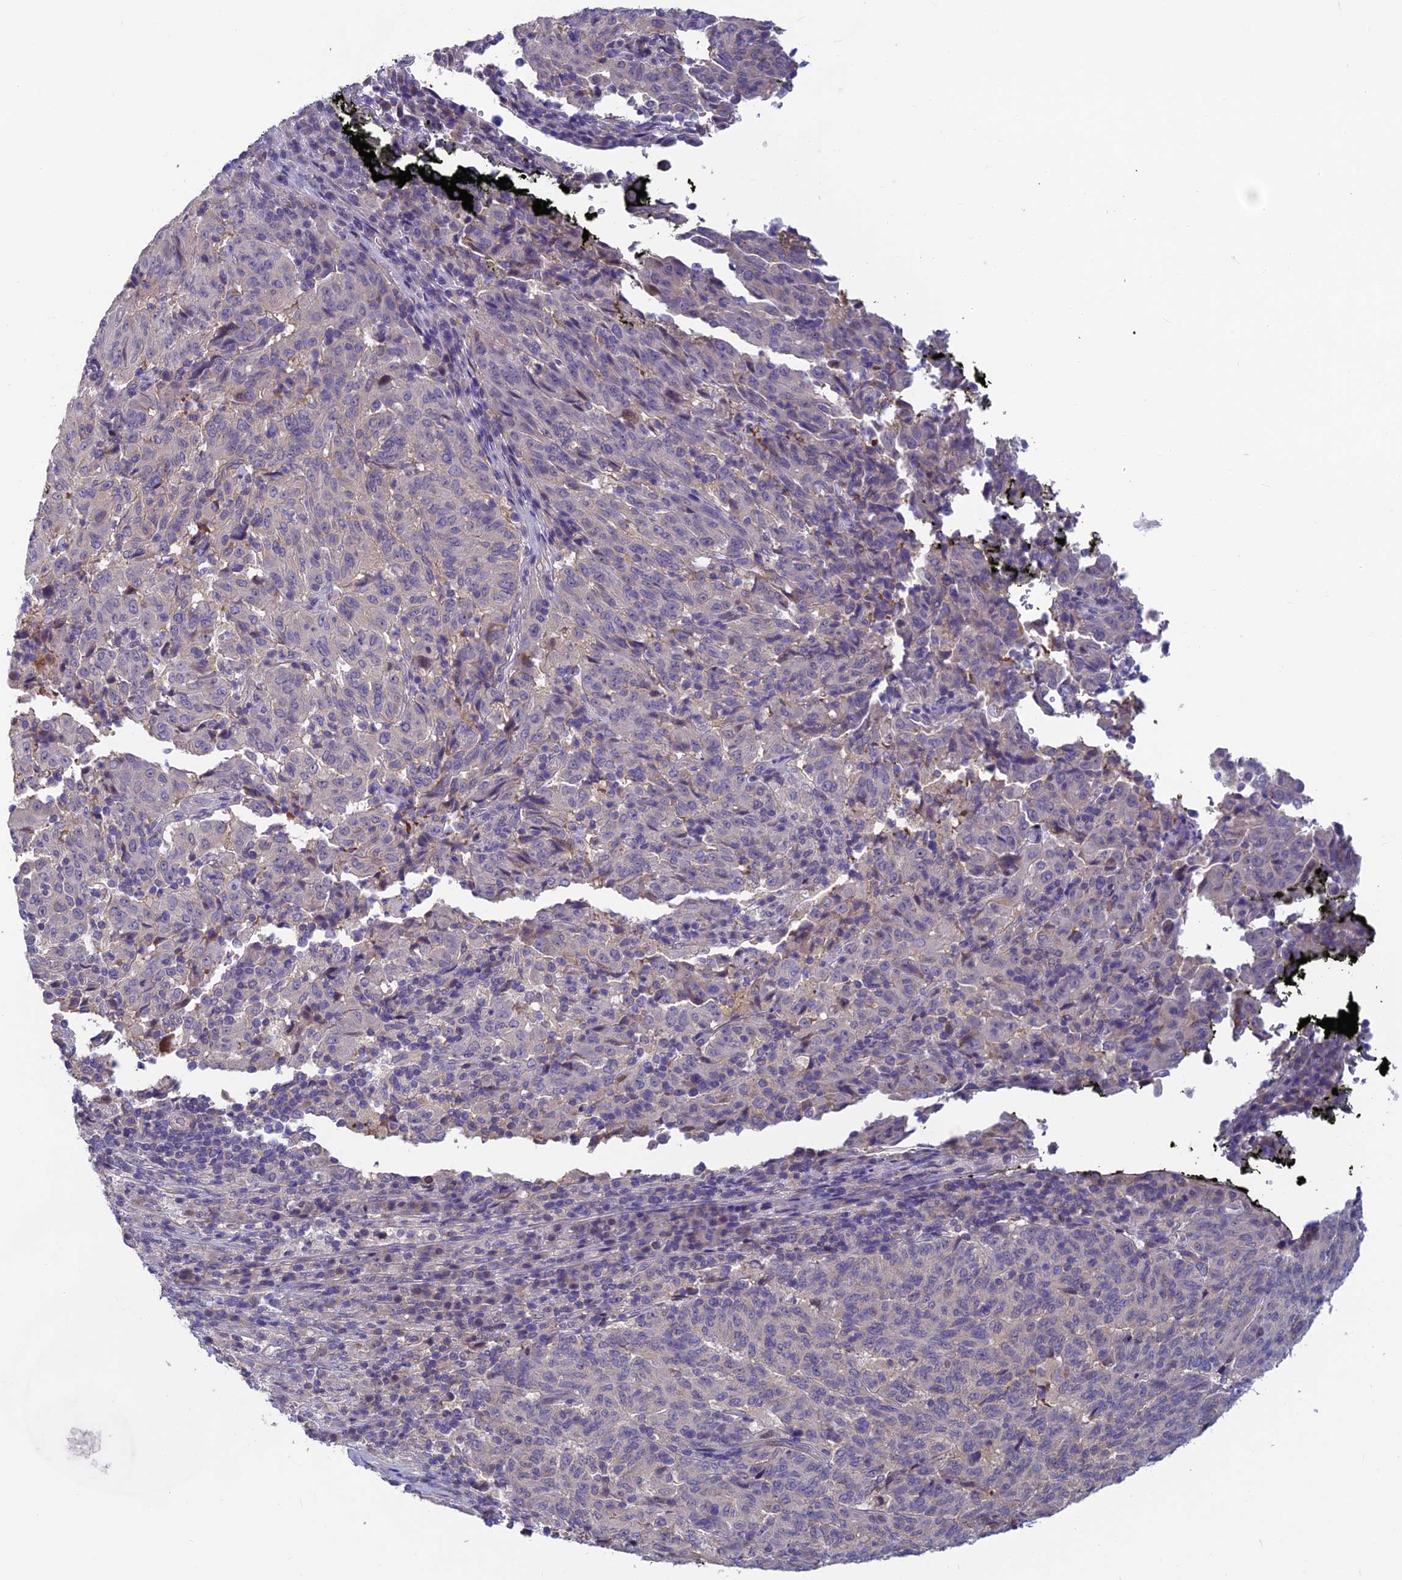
{"staining": {"intensity": "negative", "quantity": "none", "location": "none"}, "tissue": "pancreatic cancer", "cell_type": "Tumor cells", "image_type": "cancer", "snomed": [{"axis": "morphology", "description": "Adenocarcinoma, NOS"}, {"axis": "topography", "description": "Pancreas"}], "caption": "IHC image of pancreatic adenocarcinoma stained for a protein (brown), which exhibits no staining in tumor cells.", "gene": "HECA", "patient": {"sex": "male", "age": 63}}